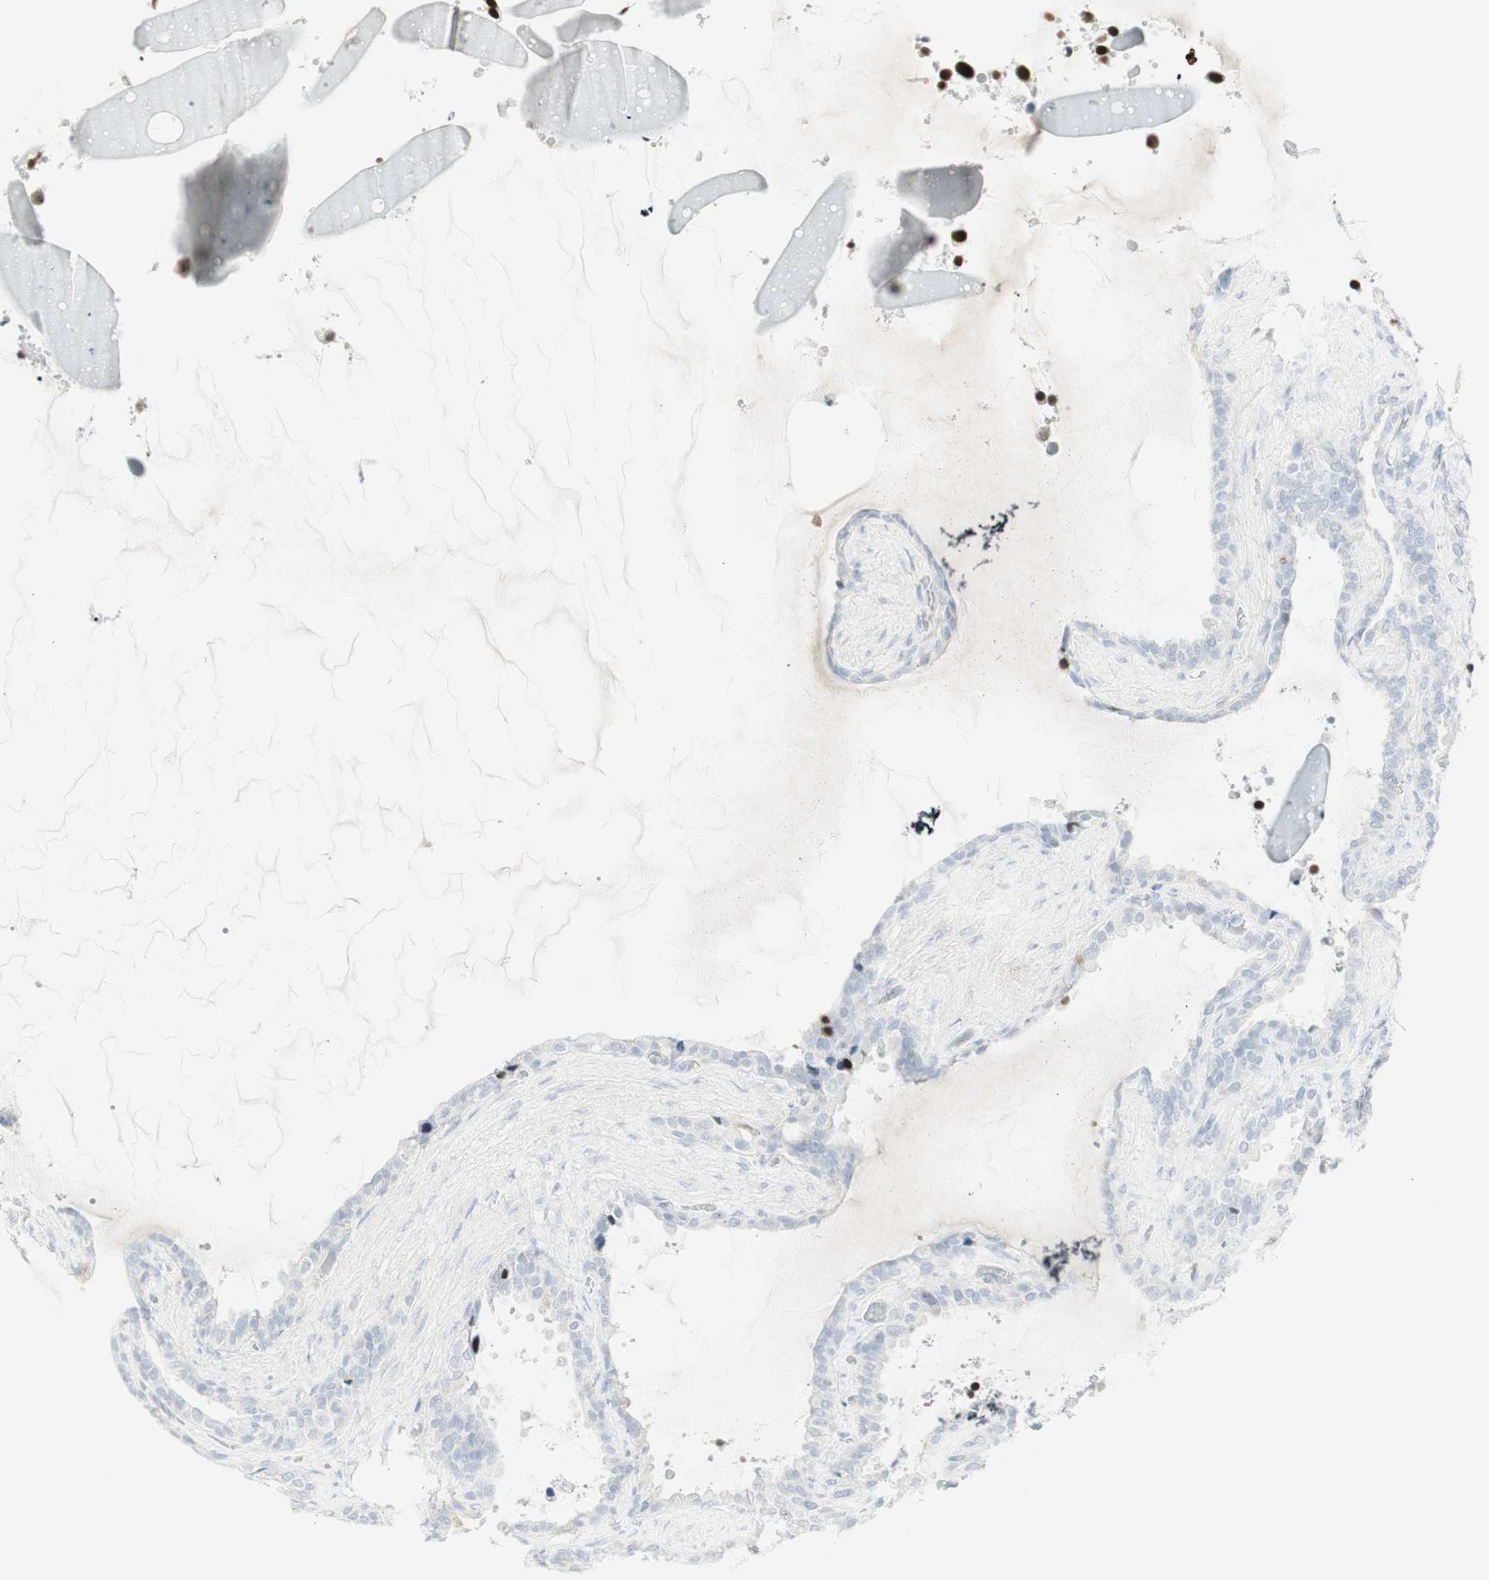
{"staining": {"intensity": "strong", "quantity": "<25%", "location": "cytoplasmic/membranous"}, "tissue": "seminal vesicle", "cell_type": "Glandular cells", "image_type": "normal", "snomed": [{"axis": "morphology", "description": "Normal tissue, NOS"}, {"axis": "topography", "description": "Seminal veicle"}], "caption": "Protein expression analysis of unremarkable human seminal vesicle reveals strong cytoplasmic/membranous staining in about <25% of glandular cells. (Stains: DAB (3,3'-diaminobenzidine) in brown, nuclei in blue, Microscopy: brightfield microscopy at high magnification).", "gene": "MDK", "patient": {"sex": "male", "age": 46}}